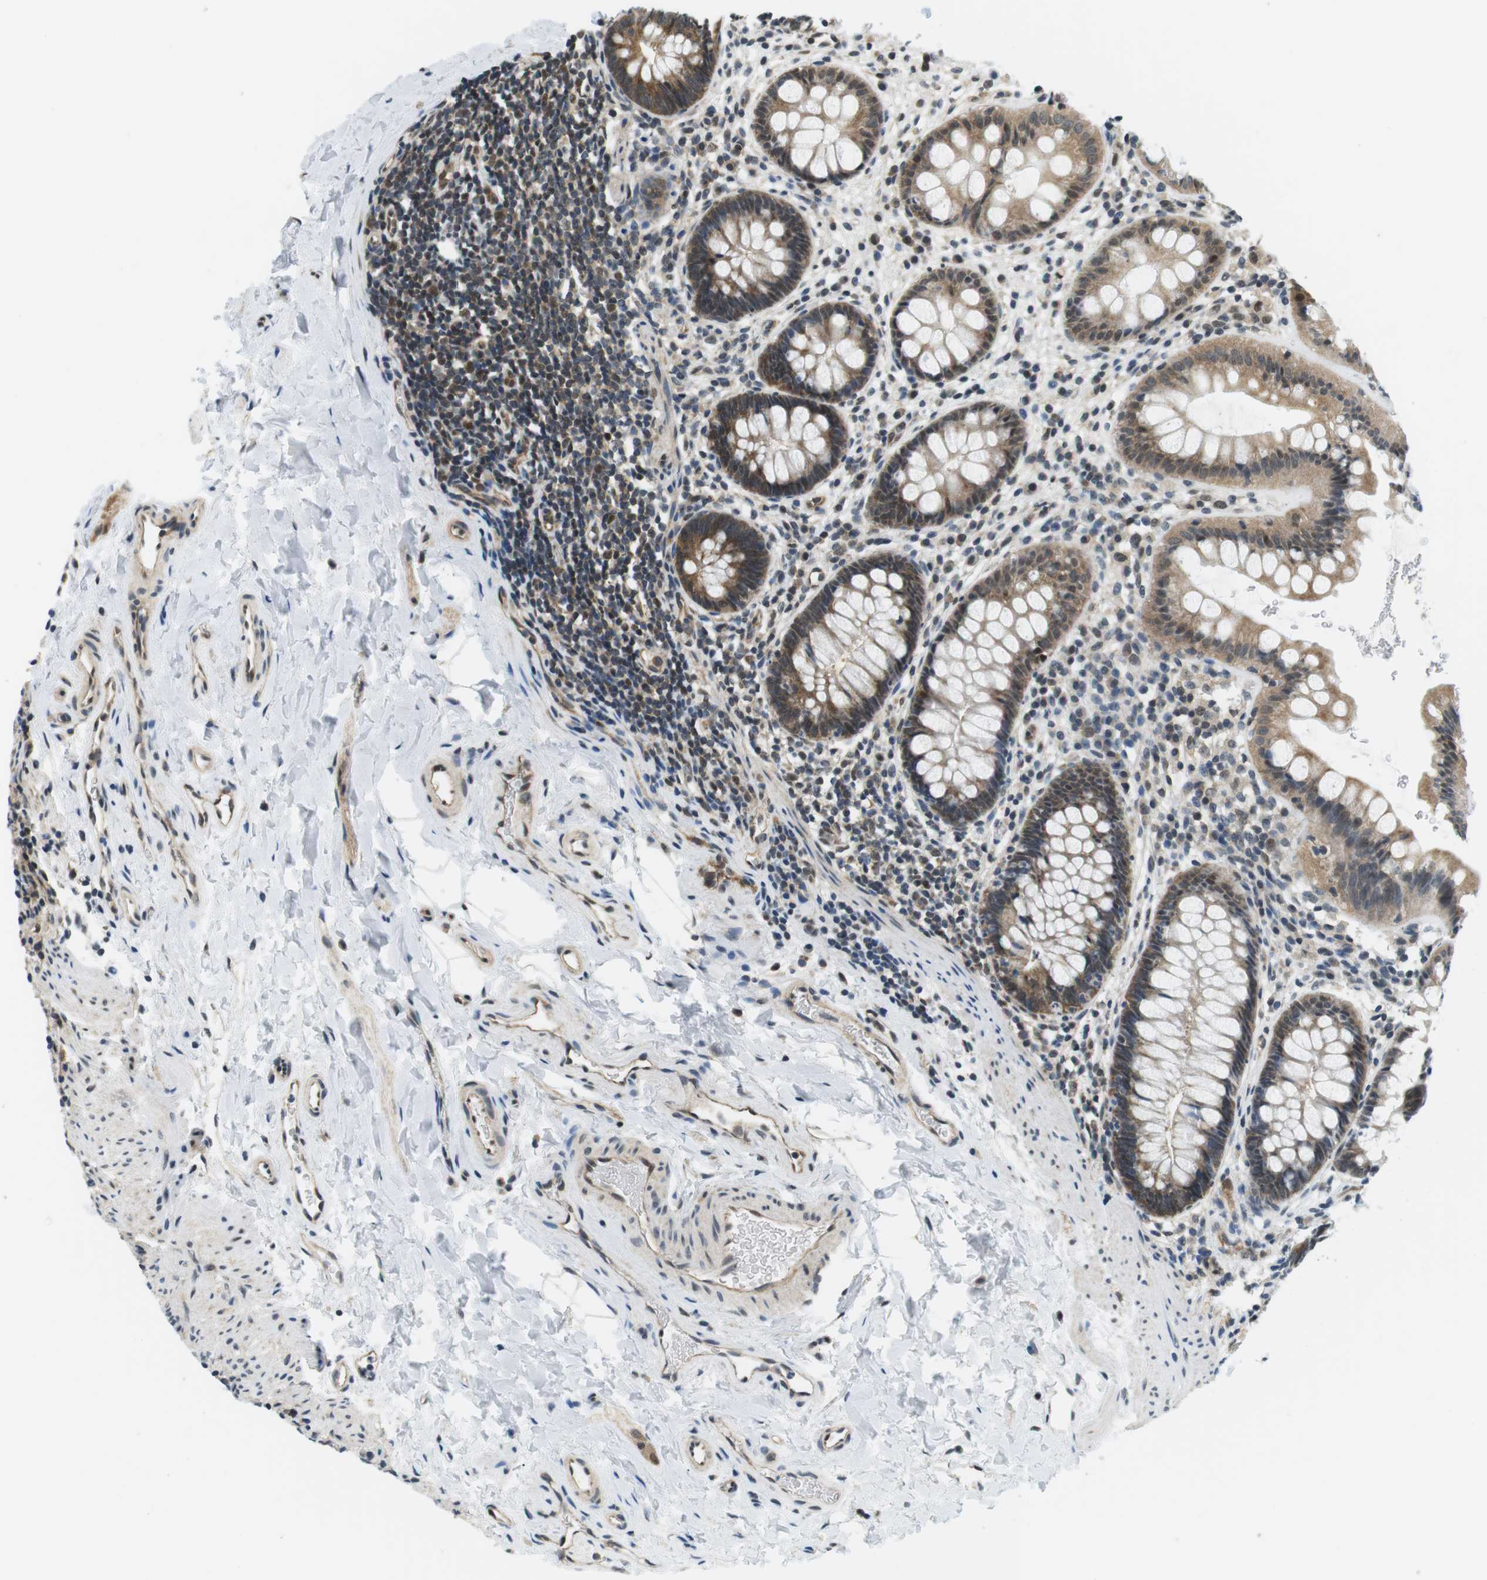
{"staining": {"intensity": "moderate", "quantity": ">75%", "location": "cytoplasmic/membranous,nuclear"}, "tissue": "rectum", "cell_type": "Glandular cells", "image_type": "normal", "snomed": [{"axis": "morphology", "description": "Normal tissue, NOS"}, {"axis": "topography", "description": "Rectum"}], "caption": "IHC (DAB) staining of benign rectum displays moderate cytoplasmic/membranous,nuclear protein staining in about >75% of glandular cells.", "gene": "CSNK2B", "patient": {"sex": "female", "age": 24}}